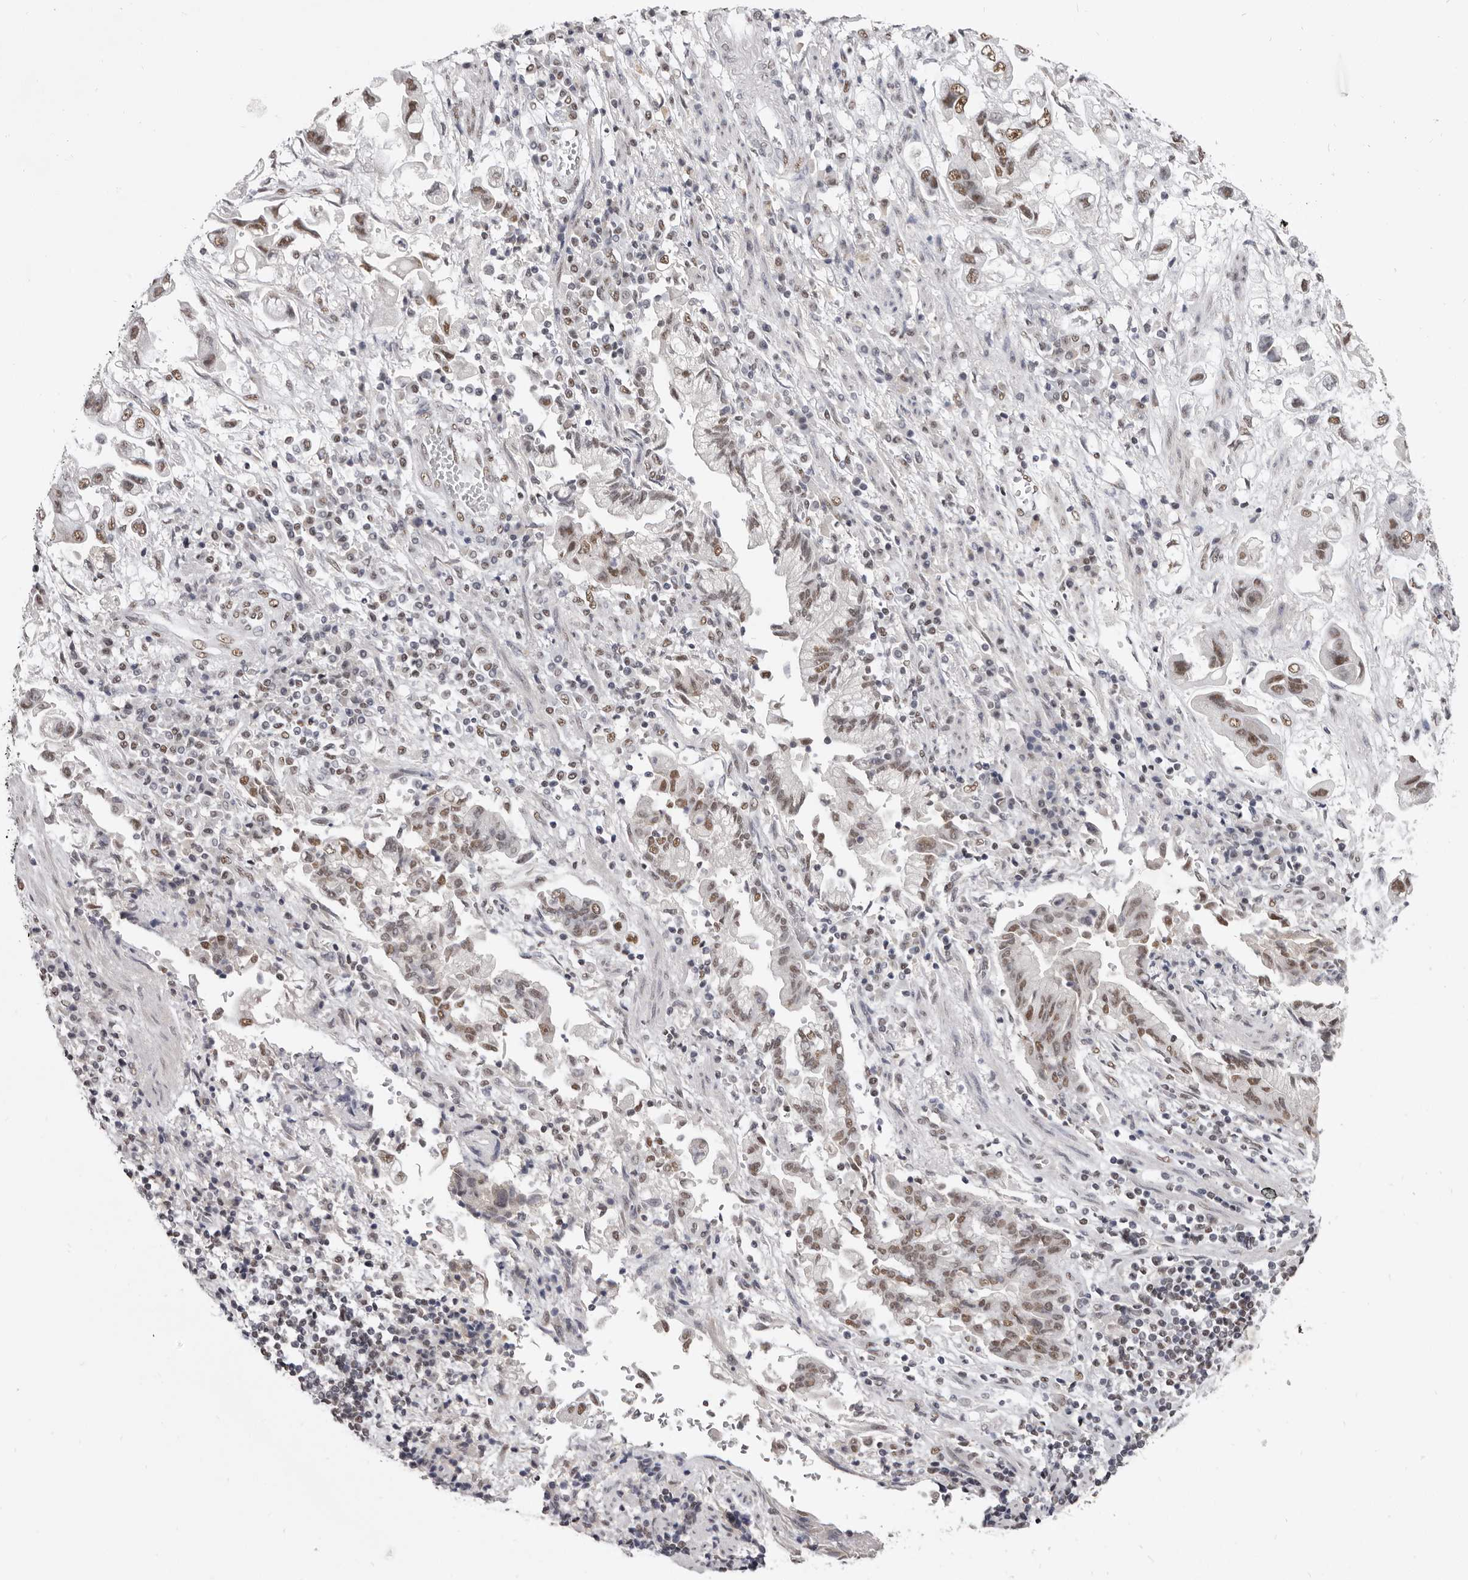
{"staining": {"intensity": "moderate", "quantity": "25%-75%", "location": "nuclear"}, "tissue": "stomach cancer", "cell_type": "Tumor cells", "image_type": "cancer", "snomed": [{"axis": "morphology", "description": "Adenocarcinoma, NOS"}, {"axis": "topography", "description": "Stomach"}], "caption": "Immunohistochemical staining of human adenocarcinoma (stomach) demonstrates medium levels of moderate nuclear staining in about 25%-75% of tumor cells.", "gene": "SCAF4", "patient": {"sex": "male", "age": 62}}